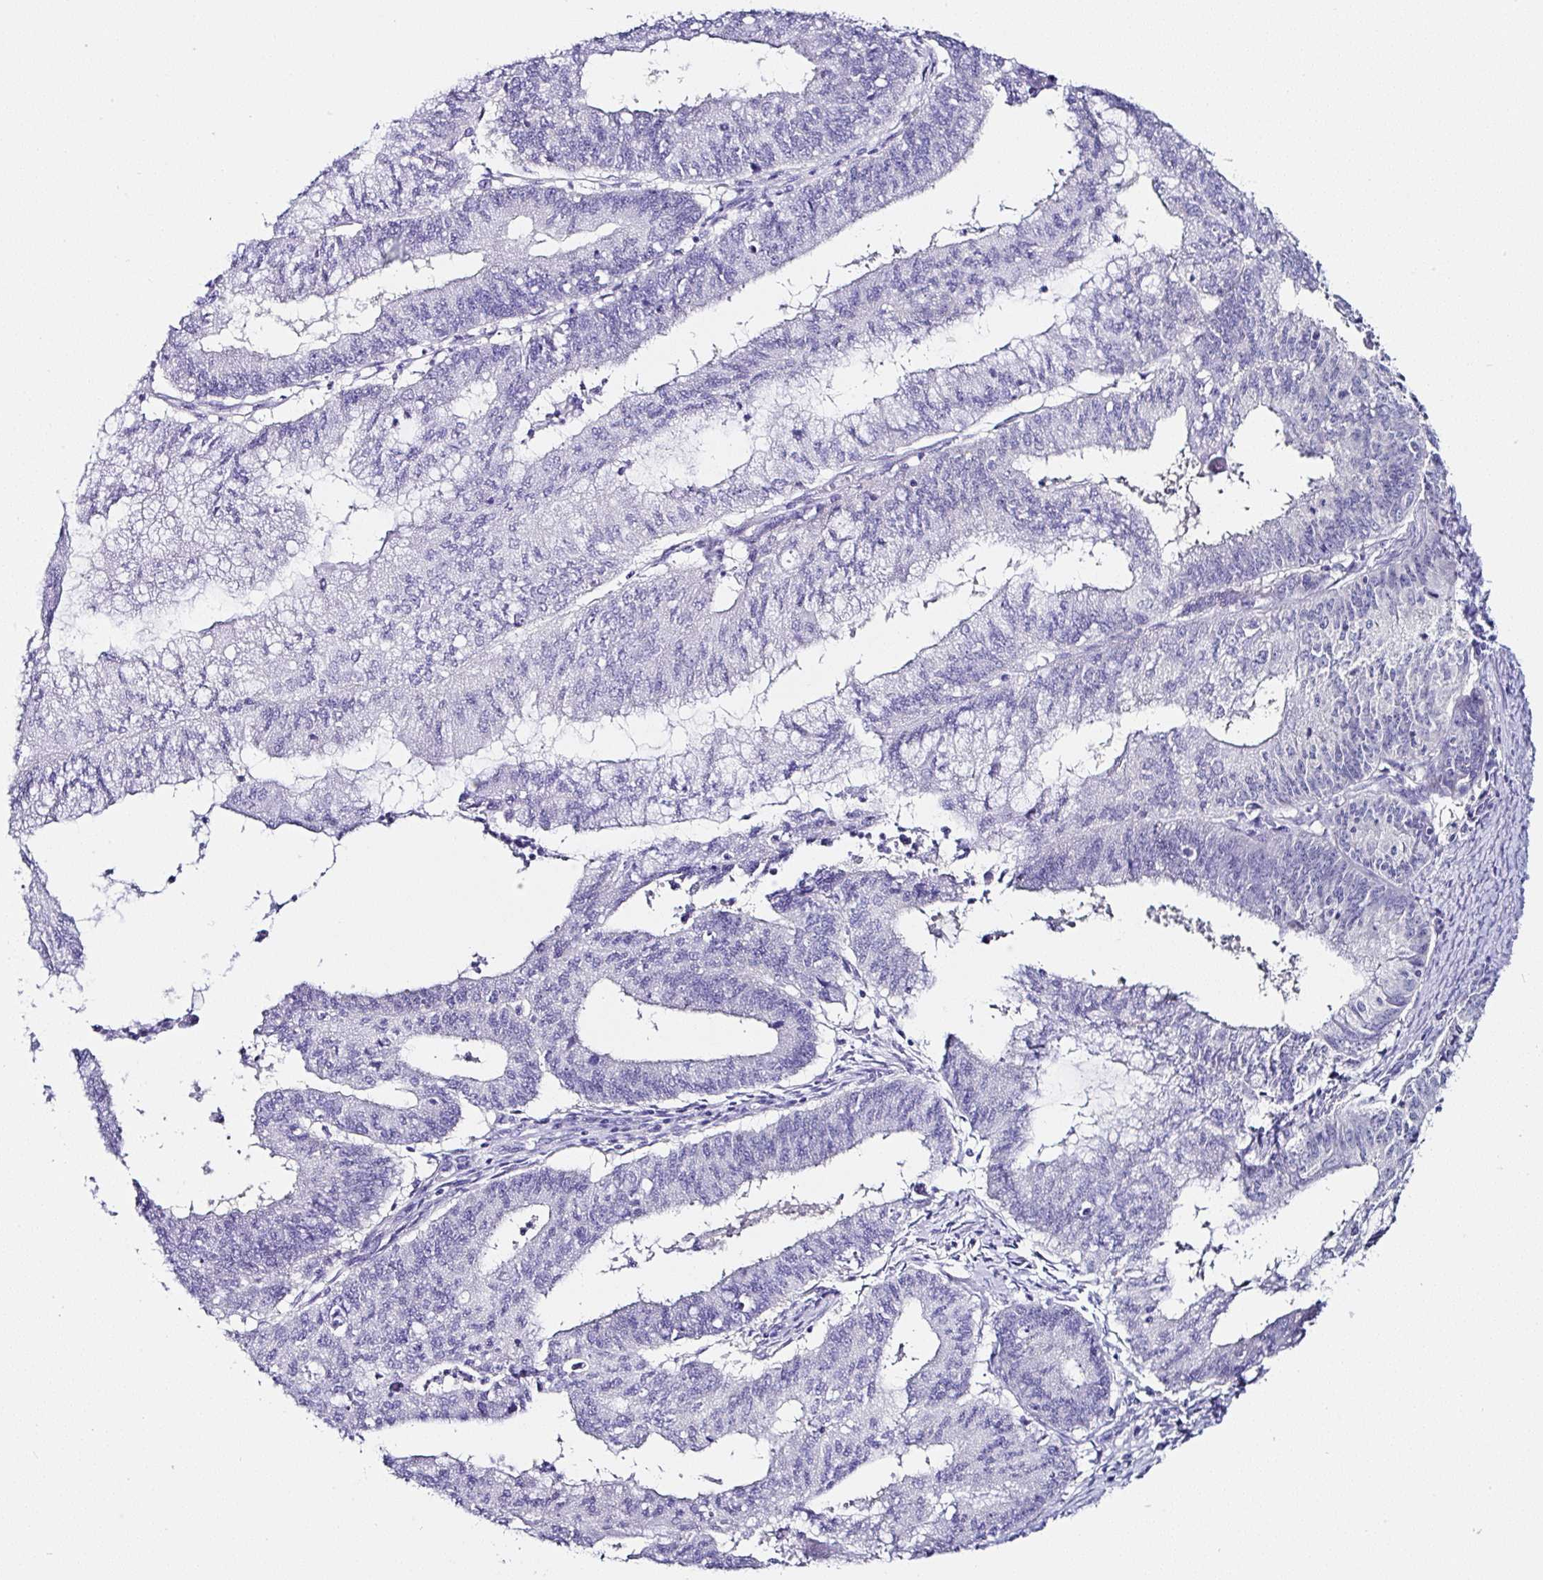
{"staining": {"intensity": "negative", "quantity": "none", "location": "none"}, "tissue": "endometrial cancer", "cell_type": "Tumor cells", "image_type": "cancer", "snomed": [{"axis": "morphology", "description": "Adenocarcinoma, NOS"}, {"axis": "topography", "description": "Endometrium"}], "caption": "A histopathology image of human endometrial cancer (adenocarcinoma) is negative for staining in tumor cells.", "gene": "UGT3A1", "patient": {"sex": "female", "age": 61}}